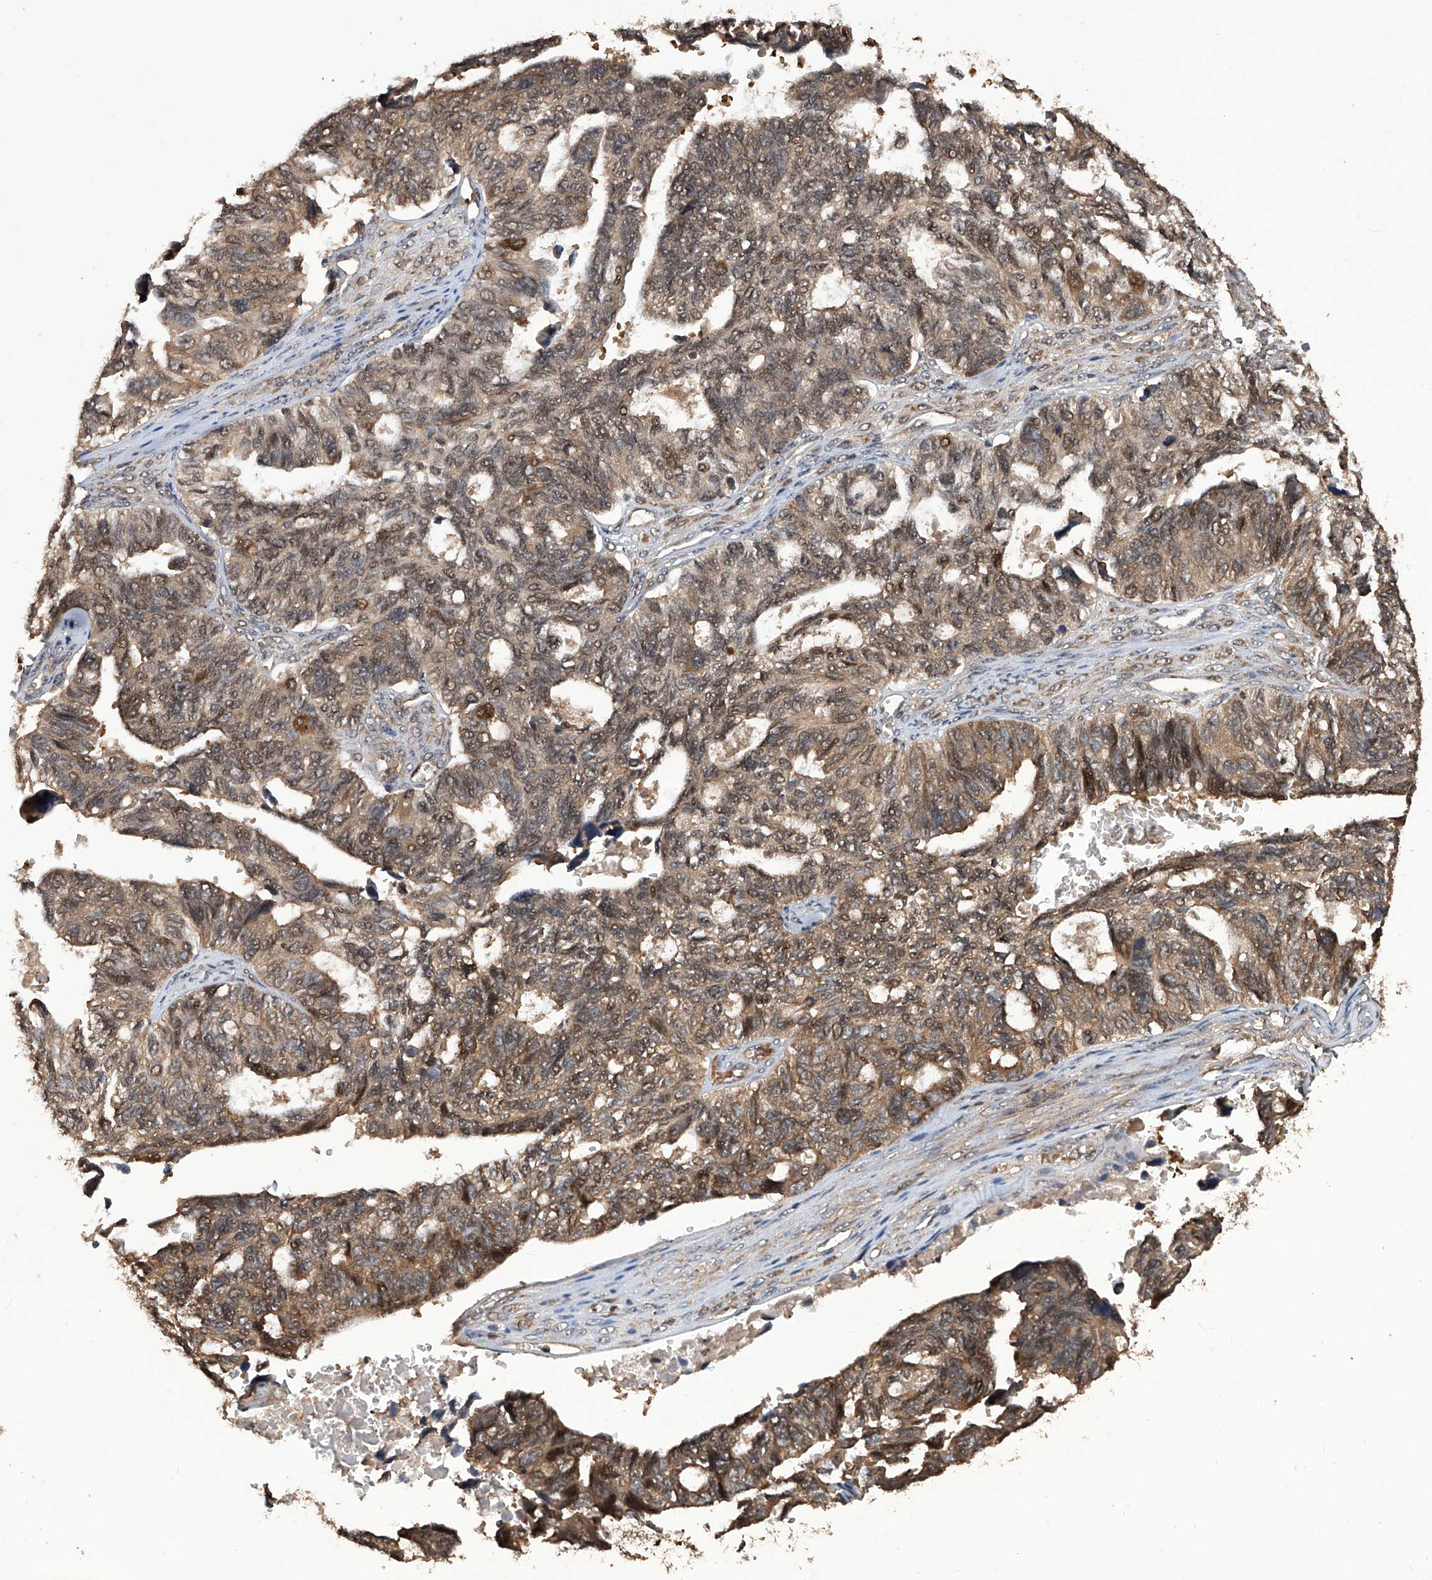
{"staining": {"intensity": "moderate", "quantity": ">75%", "location": "cytoplasmic/membranous,nuclear"}, "tissue": "ovarian cancer", "cell_type": "Tumor cells", "image_type": "cancer", "snomed": [{"axis": "morphology", "description": "Cystadenocarcinoma, serous, NOS"}, {"axis": "topography", "description": "Ovary"}], "caption": "This photomicrograph shows serous cystadenocarcinoma (ovarian) stained with immunohistochemistry (IHC) to label a protein in brown. The cytoplasmic/membranous and nuclear of tumor cells show moderate positivity for the protein. Nuclei are counter-stained blue.", "gene": "LYSMD4", "patient": {"sex": "female", "age": 79}}